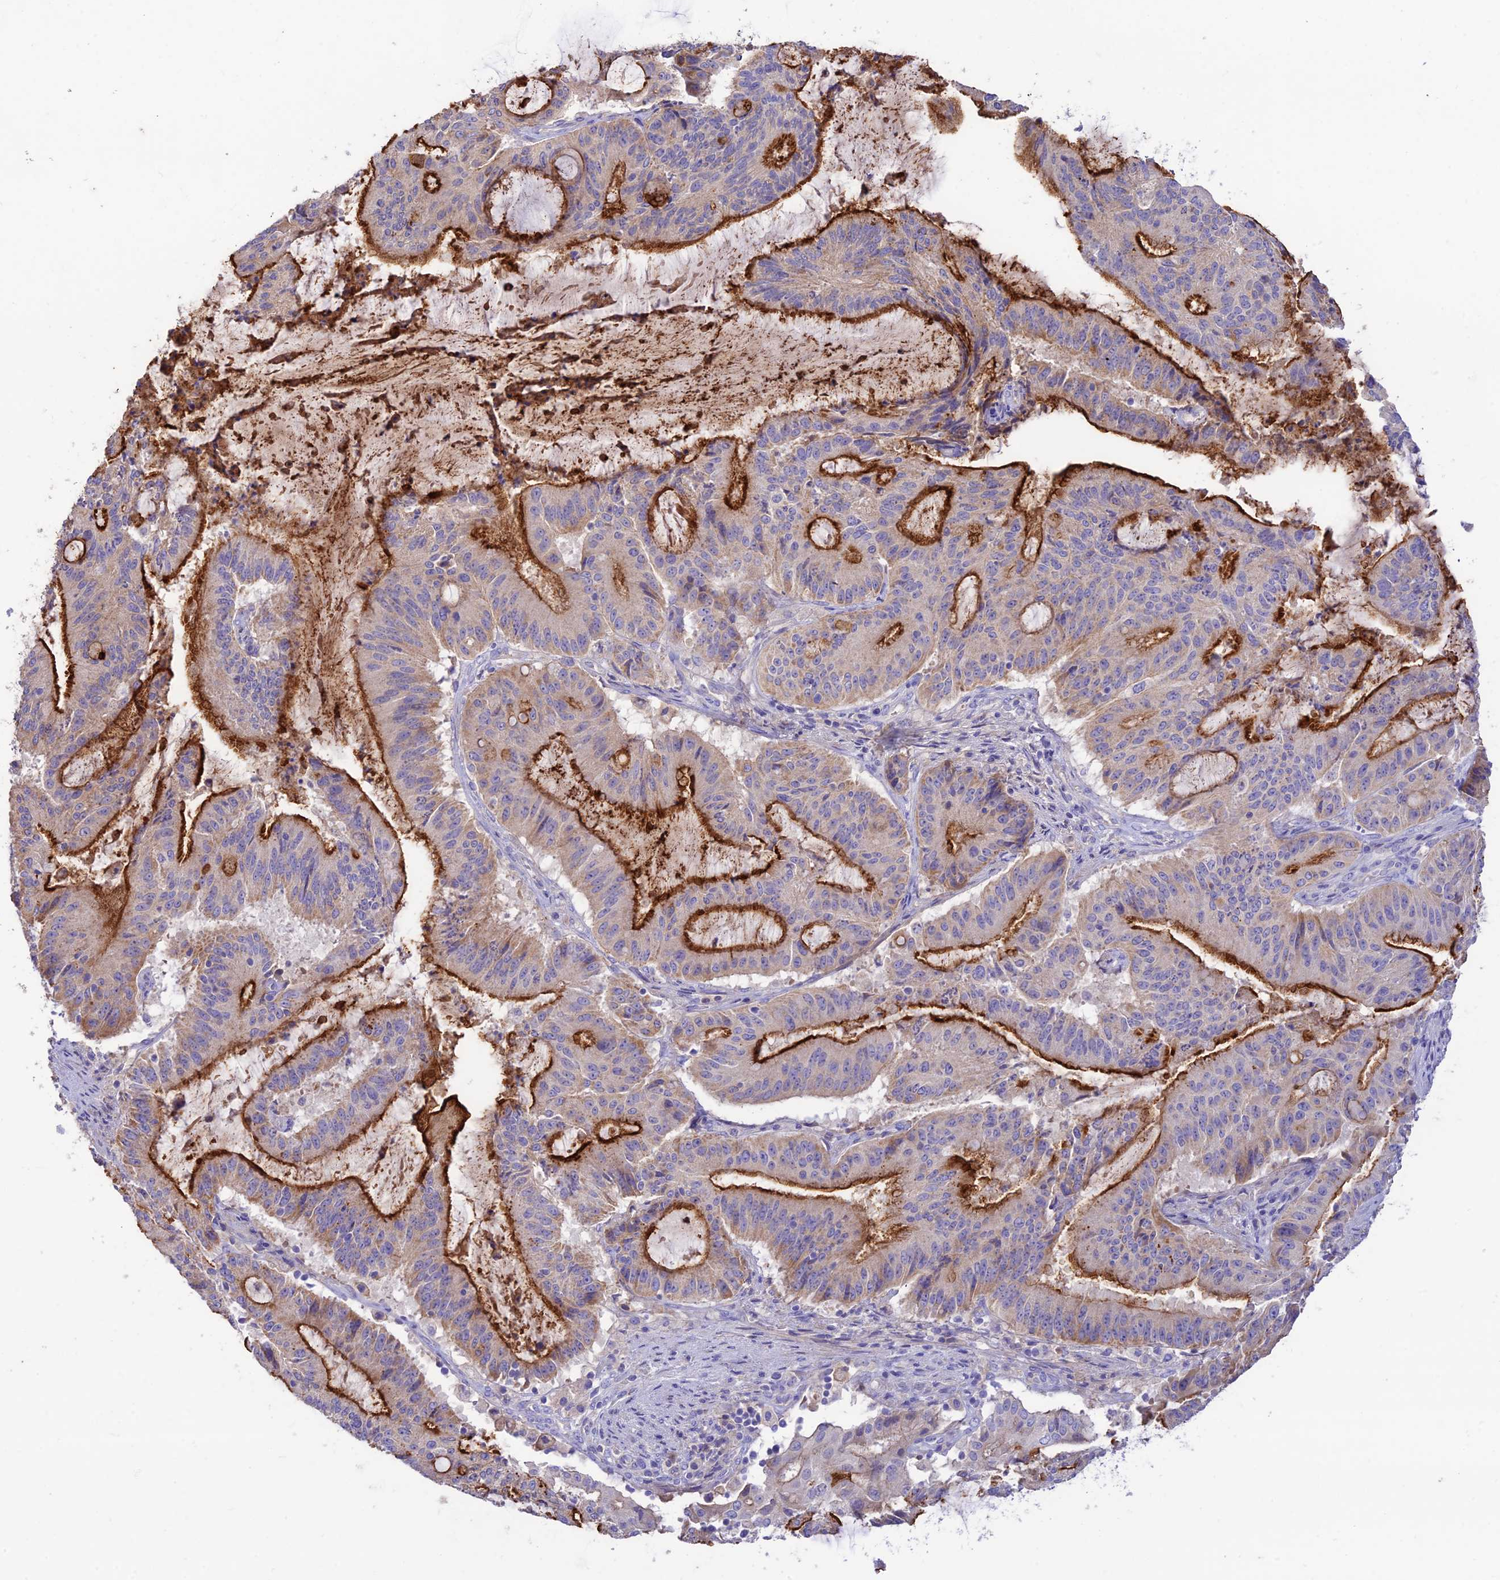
{"staining": {"intensity": "strong", "quantity": "25%-75%", "location": "cytoplasmic/membranous"}, "tissue": "liver cancer", "cell_type": "Tumor cells", "image_type": "cancer", "snomed": [{"axis": "morphology", "description": "Normal tissue, NOS"}, {"axis": "morphology", "description": "Cholangiocarcinoma"}, {"axis": "topography", "description": "Liver"}, {"axis": "topography", "description": "Peripheral nerve tissue"}], "caption": "Protein staining demonstrates strong cytoplasmic/membranous staining in approximately 25%-75% of tumor cells in liver cancer (cholangiocarcinoma).", "gene": "NLRP9", "patient": {"sex": "female", "age": 73}}